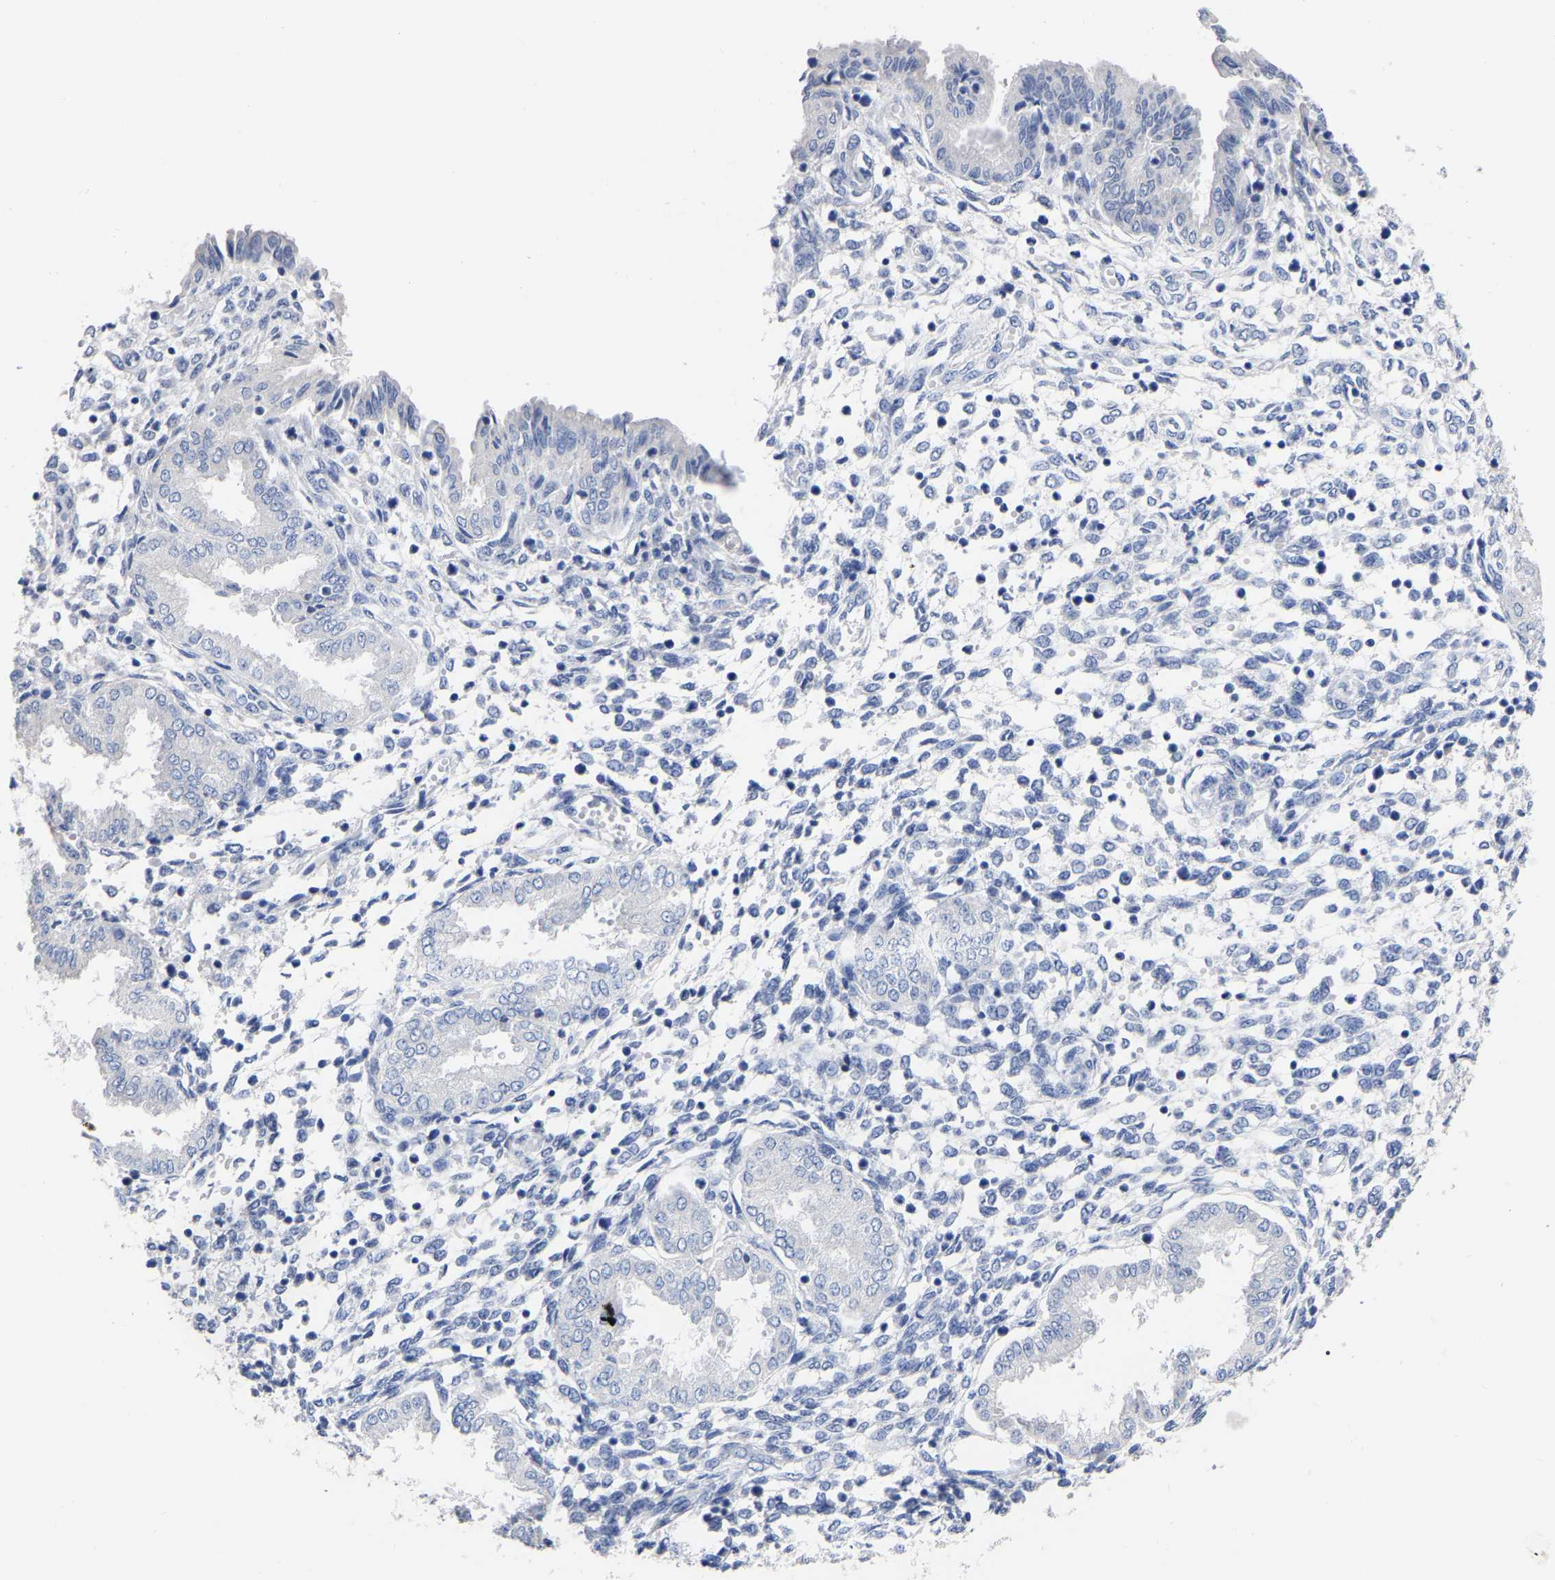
{"staining": {"intensity": "negative", "quantity": "none", "location": "none"}, "tissue": "endometrium", "cell_type": "Cells in endometrial stroma", "image_type": "normal", "snomed": [{"axis": "morphology", "description": "Normal tissue, NOS"}, {"axis": "topography", "description": "Endometrium"}], "caption": "Endometrium was stained to show a protein in brown. There is no significant staining in cells in endometrial stroma. Brightfield microscopy of immunohistochemistry stained with DAB (3,3'-diaminobenzidine) (brown) and hematoxylin (blue), captured at high magnification.", "gene": "ANXA13", "patient": {"sex": "female", "age": 33}}